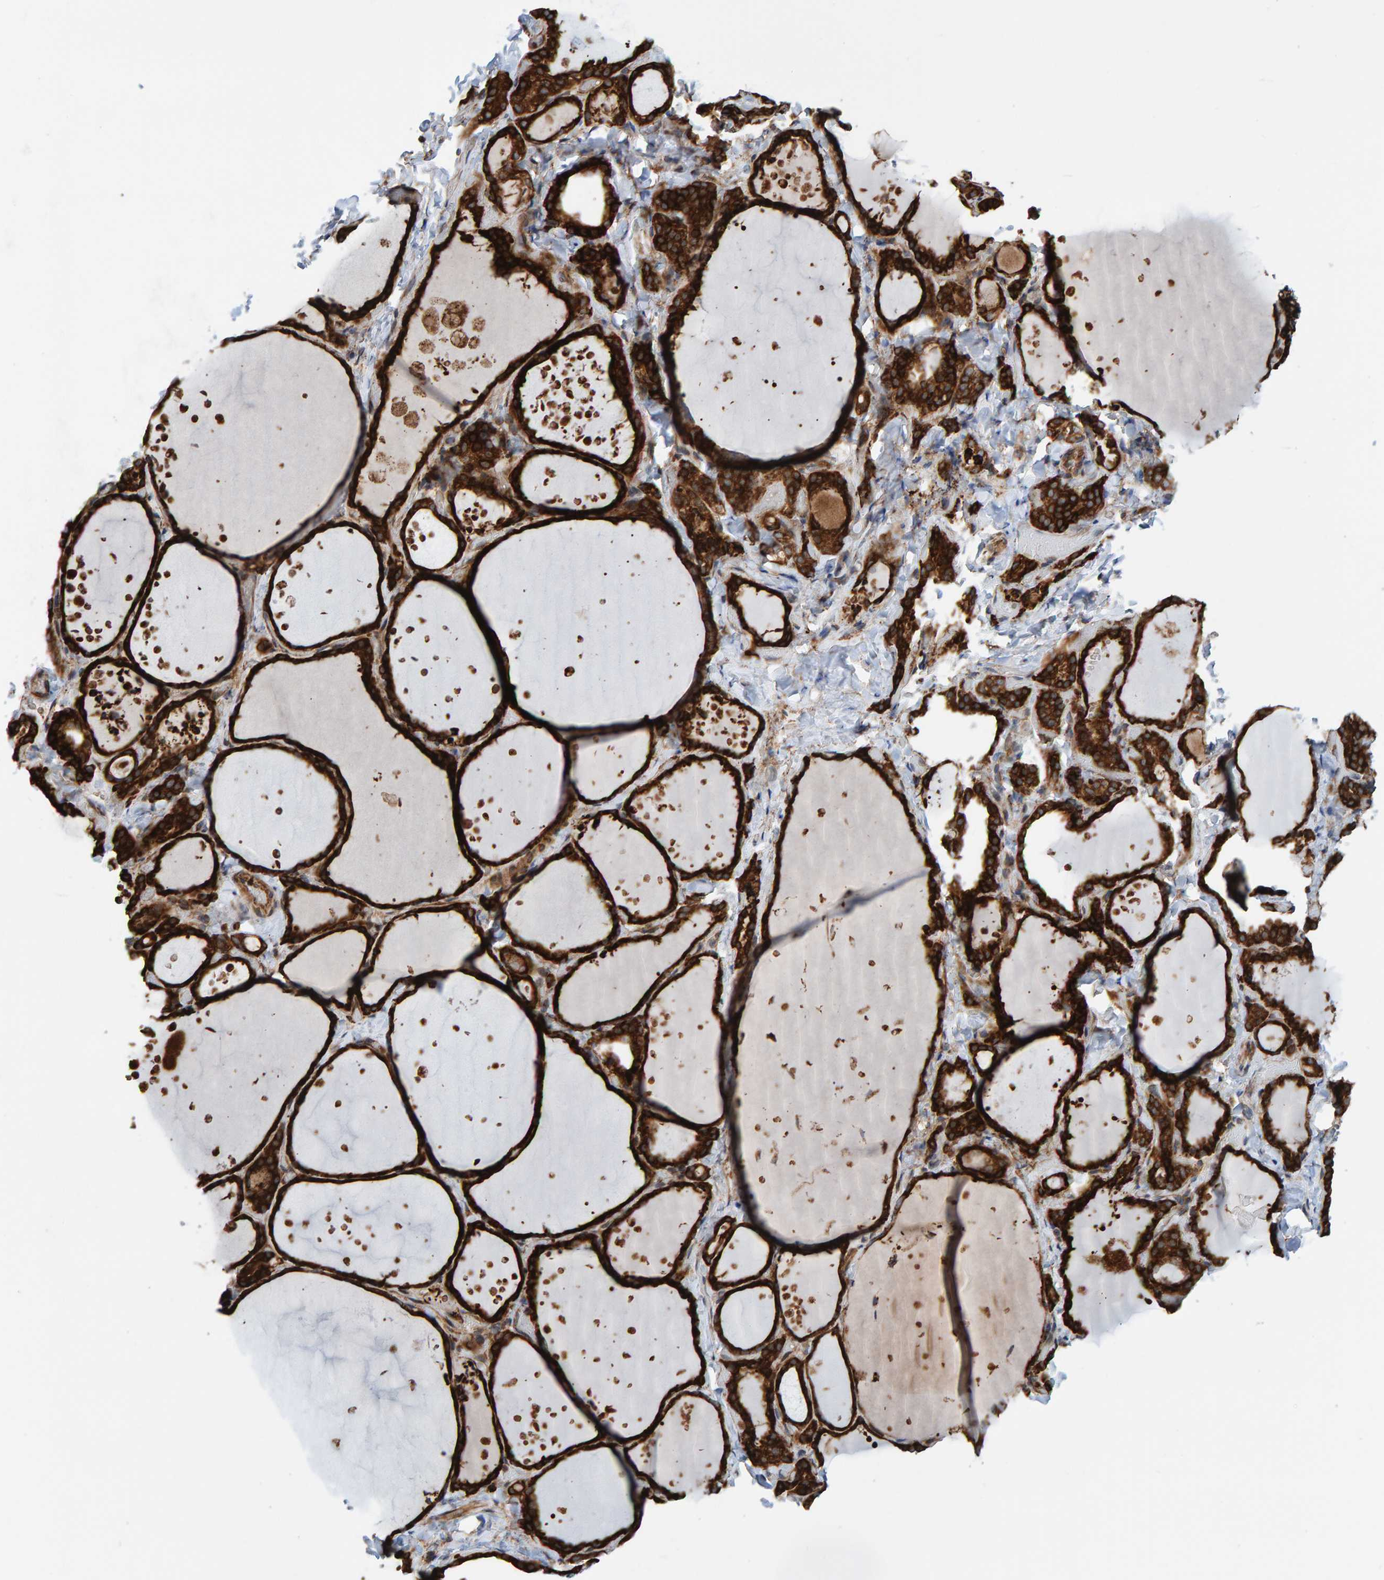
{"staining": {"intensity": "strong", "quantity": ">75%", "location": "cytoplasmic/membranous"}, "tissue": "thyroid gland", "cell_type": "Glandular cells", "image_type": "normal", "snomed": [{"axis": "morphology", "description": "Normal tissue, NOS"}, {"axis": "topography", "description": "Thyroid gland"}], "caption": "Immunohistochemistry staining of benign thyroid gland, which reveals high levels of strong cytoplasmic/membranous positivity in approximately >75% of glandular cells indicating strong cytoplasmic/membranous protein expression. The staining was performed using DAB (brown) for protein detection and nuclei were counterstained in hematoxylin (blue).", "gene": "KIAA0753", "patient": {"sex": "female", "age": 44}}